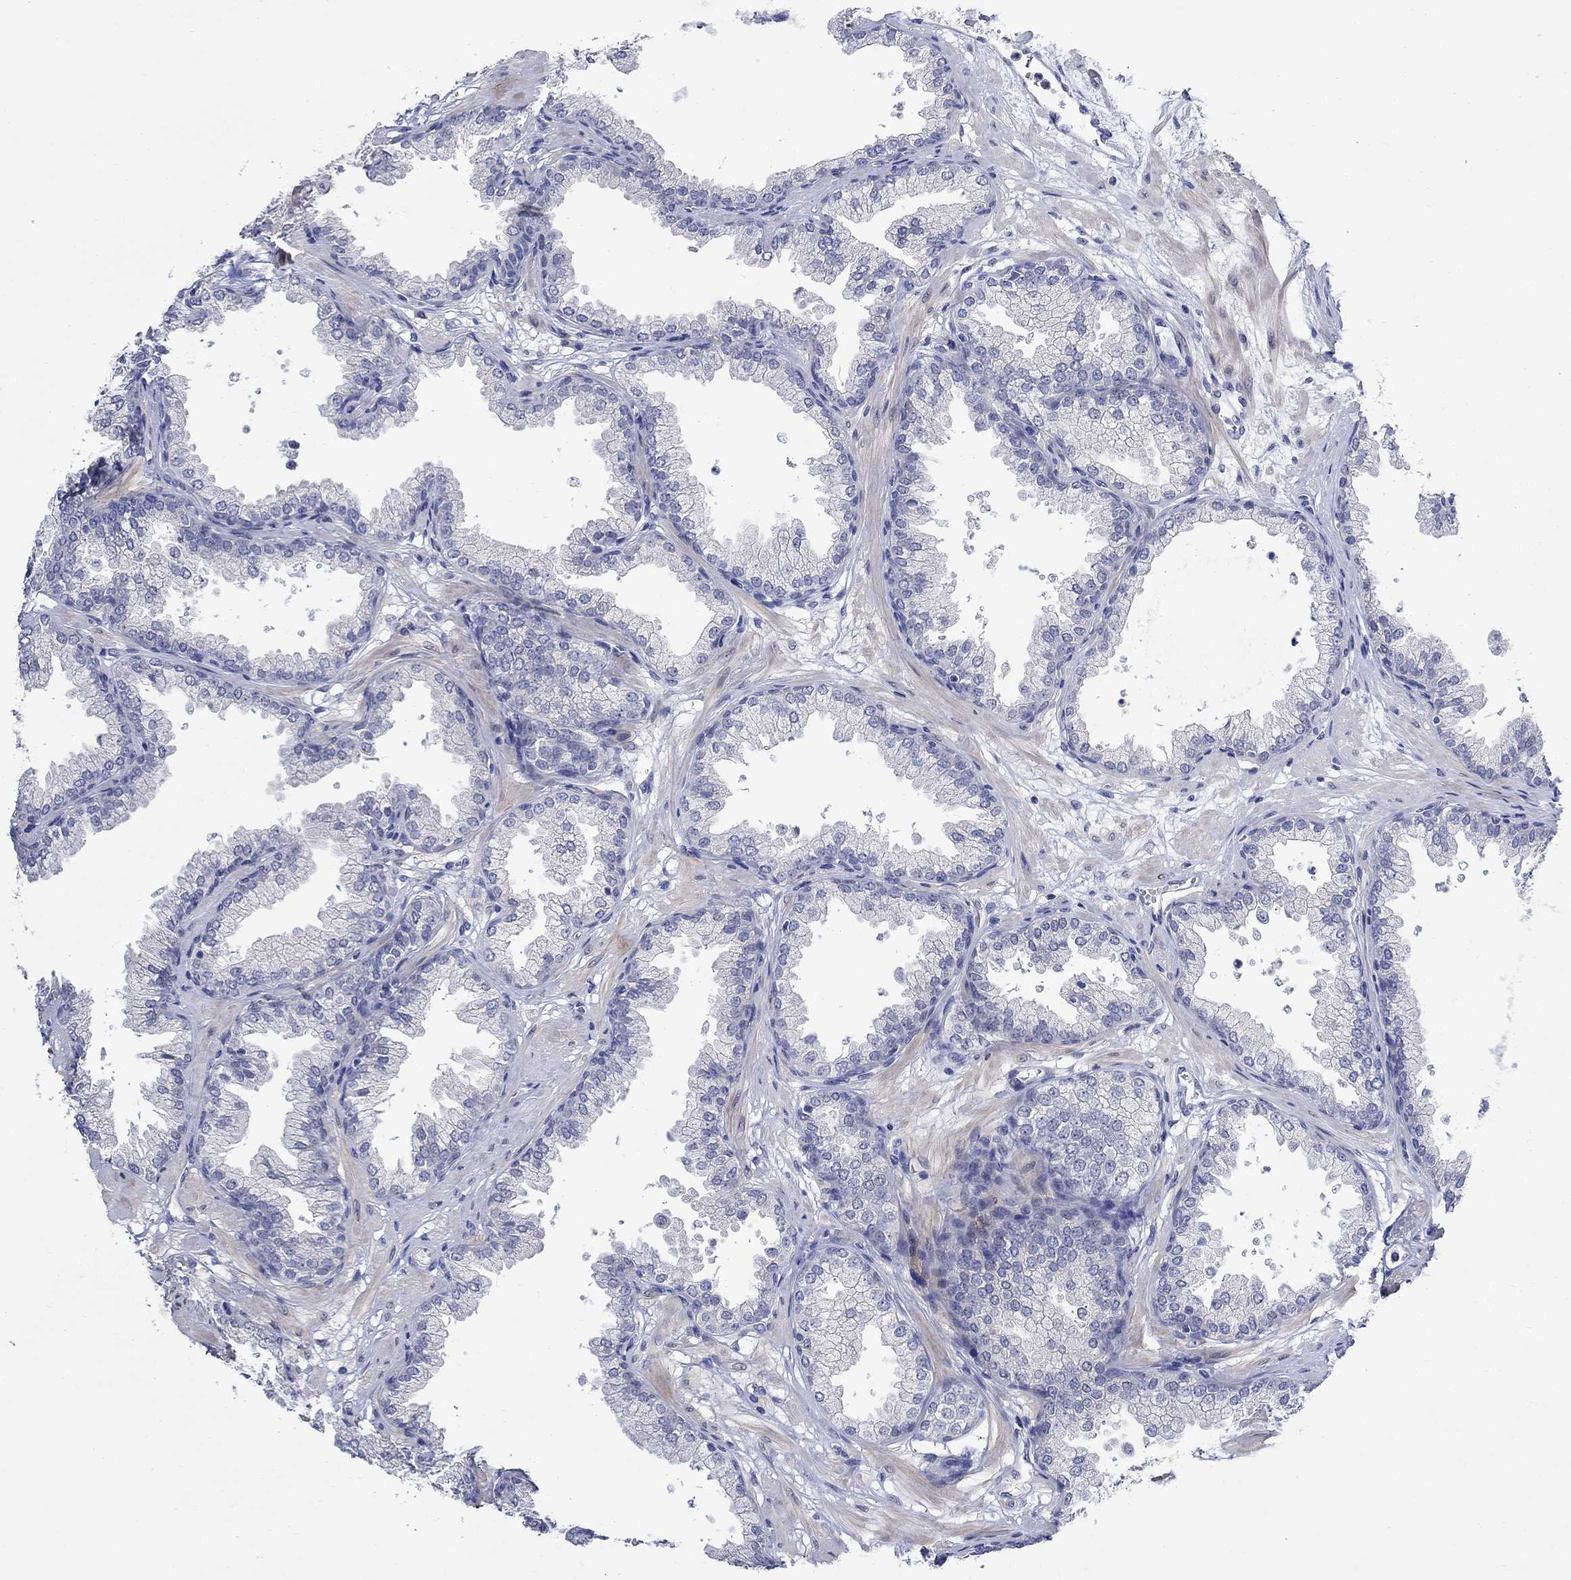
{"staining": {"intensity": "negative", "quantity": "none", "location": "none"}, "tissue": "prostate", "cell_type": "Glandular cells", "image_type": "normal", "snomed": [{"axis": "morphology", "description": "Normal tissue, NOS"}, {"axis": "topography", "description": "Prostate"}], "caption": "A high-resolution histopathology image shows IHC staining of normal prostate, which shows no significant expression in glandular cells. Nuclei are stained in blue.", "gene": "DLK1", "patient": {"sex": "male", "age": 37}}